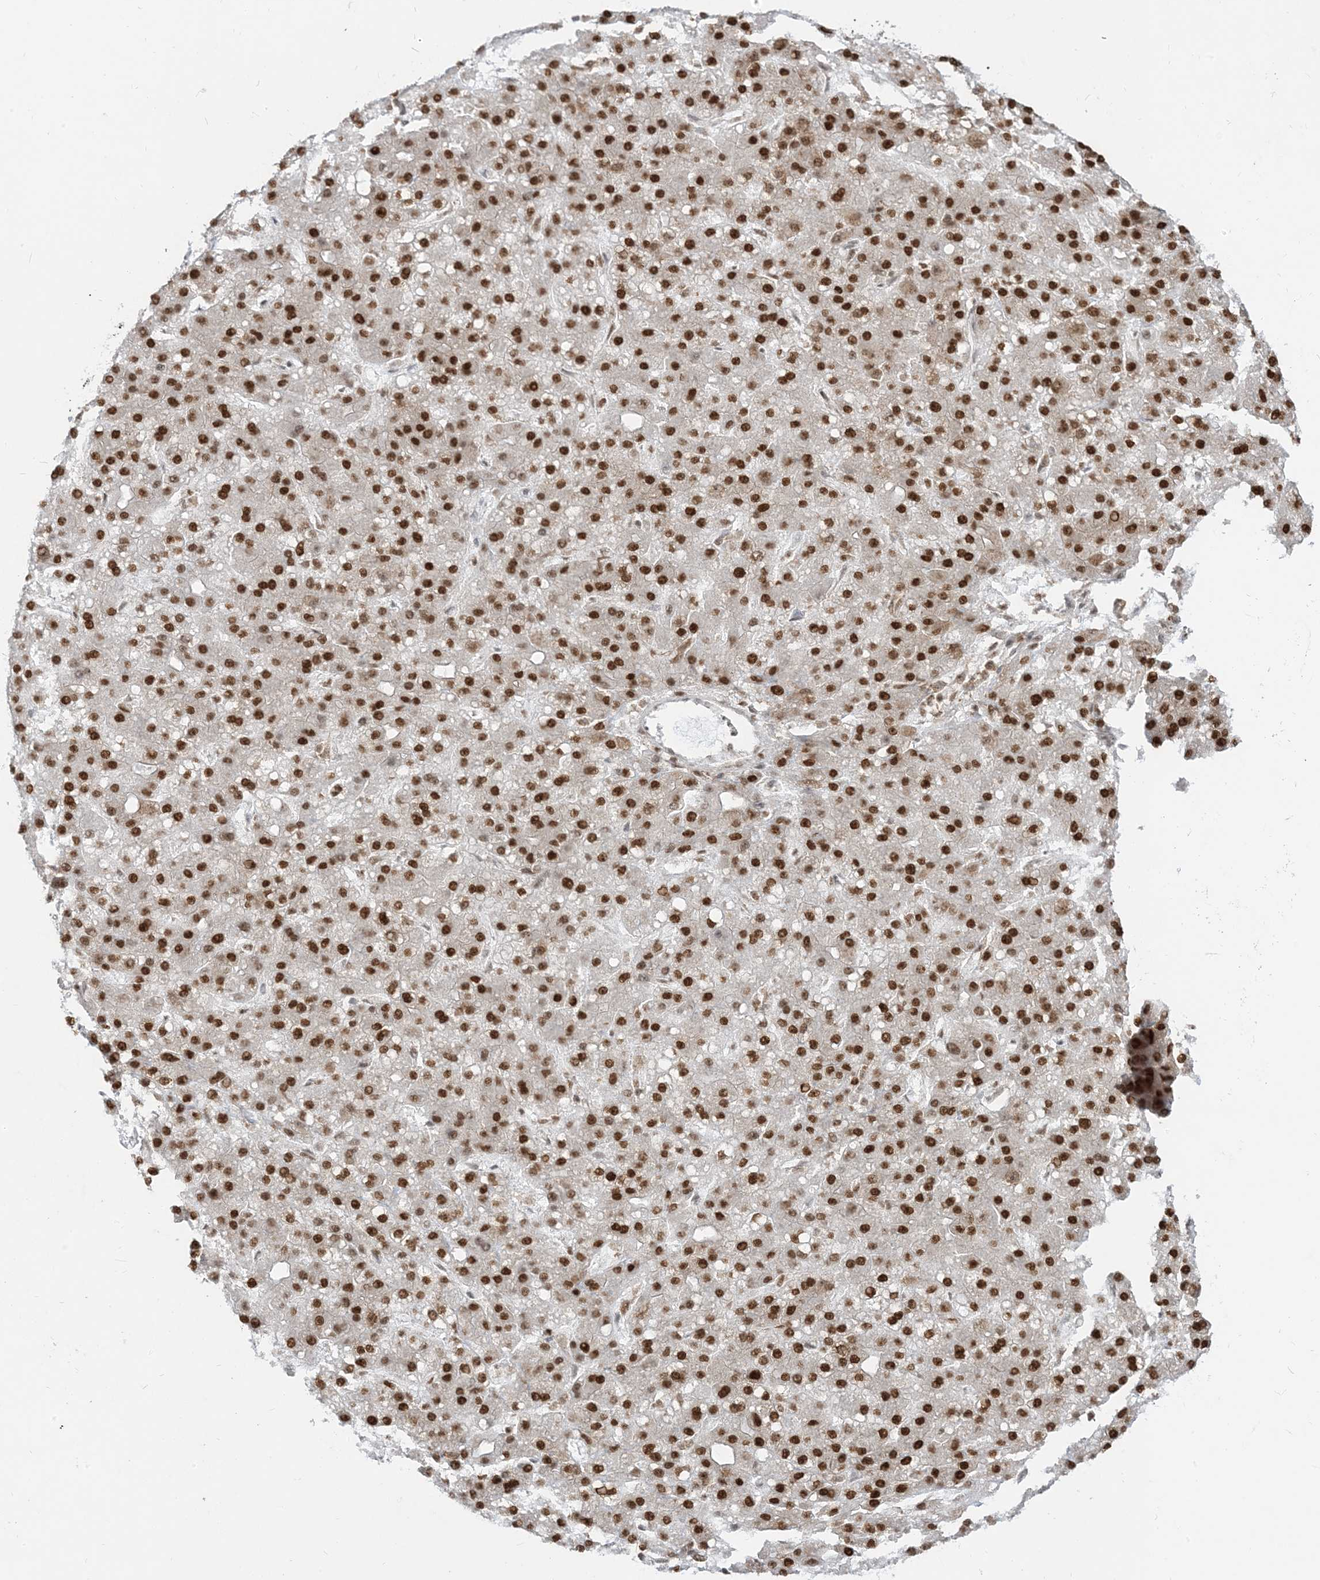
{"staining": {"intensity": "strong", "quantity": ">75%", "location": "nuclear"}, "tissue": "liver cancer", "cell_type": "Tumor cells", "image_type": "cancer", "snomed": [{"axis": "morphology", "description": "Carcinoma, Hepatocellular, NOS"}, {"axis": "topography", "description": "Liver"}], "caption": "This image reveals immunohistochemistry staining of human liver hepatocellular carcinoma, with high strong nuclear positivity in approximately >75% of tumor cells.", "gene": "ARGLU1", "patient": {"sex": "male", "age": 67}}